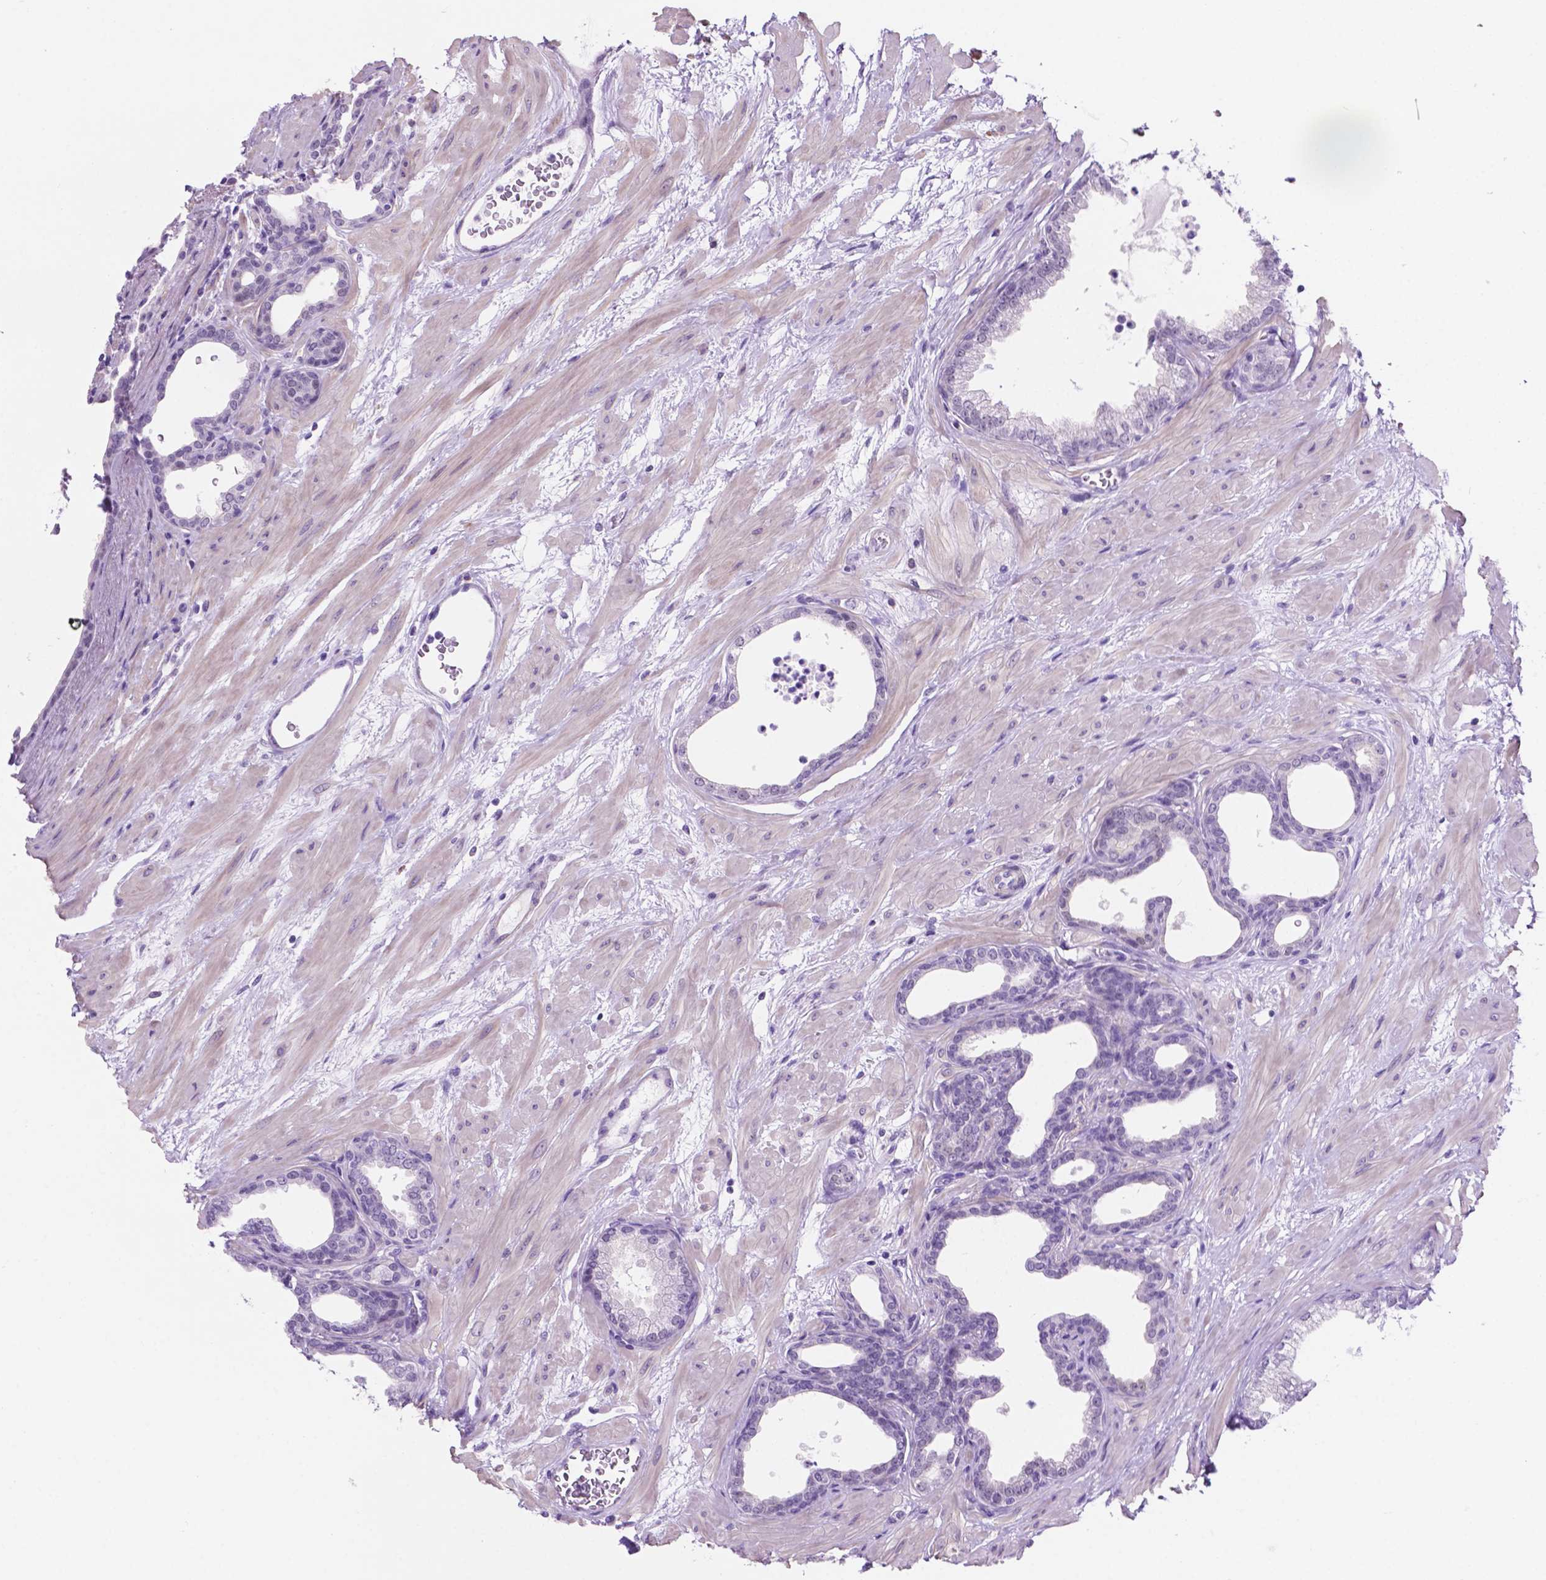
{"staining": {"intensity": "negative", "quantity": "none", "location": "none"}, "tissue": "prostate", "cell_type": "Glandular cells", "image_type": "normal", "snomed": [{"axis": "morphology", "description": "Normal tissue, NOS"}, {"axis": "topography", "description": "Prostate"}], "caption": "The micrograph reveals no significant staining in glandular cells of prostate. (DAB (3,3'-diaminobenzidine) immunohistochemistry, high magnification).", "gene": "ACY3", "patient": {"sex": "male", "age": 37}}